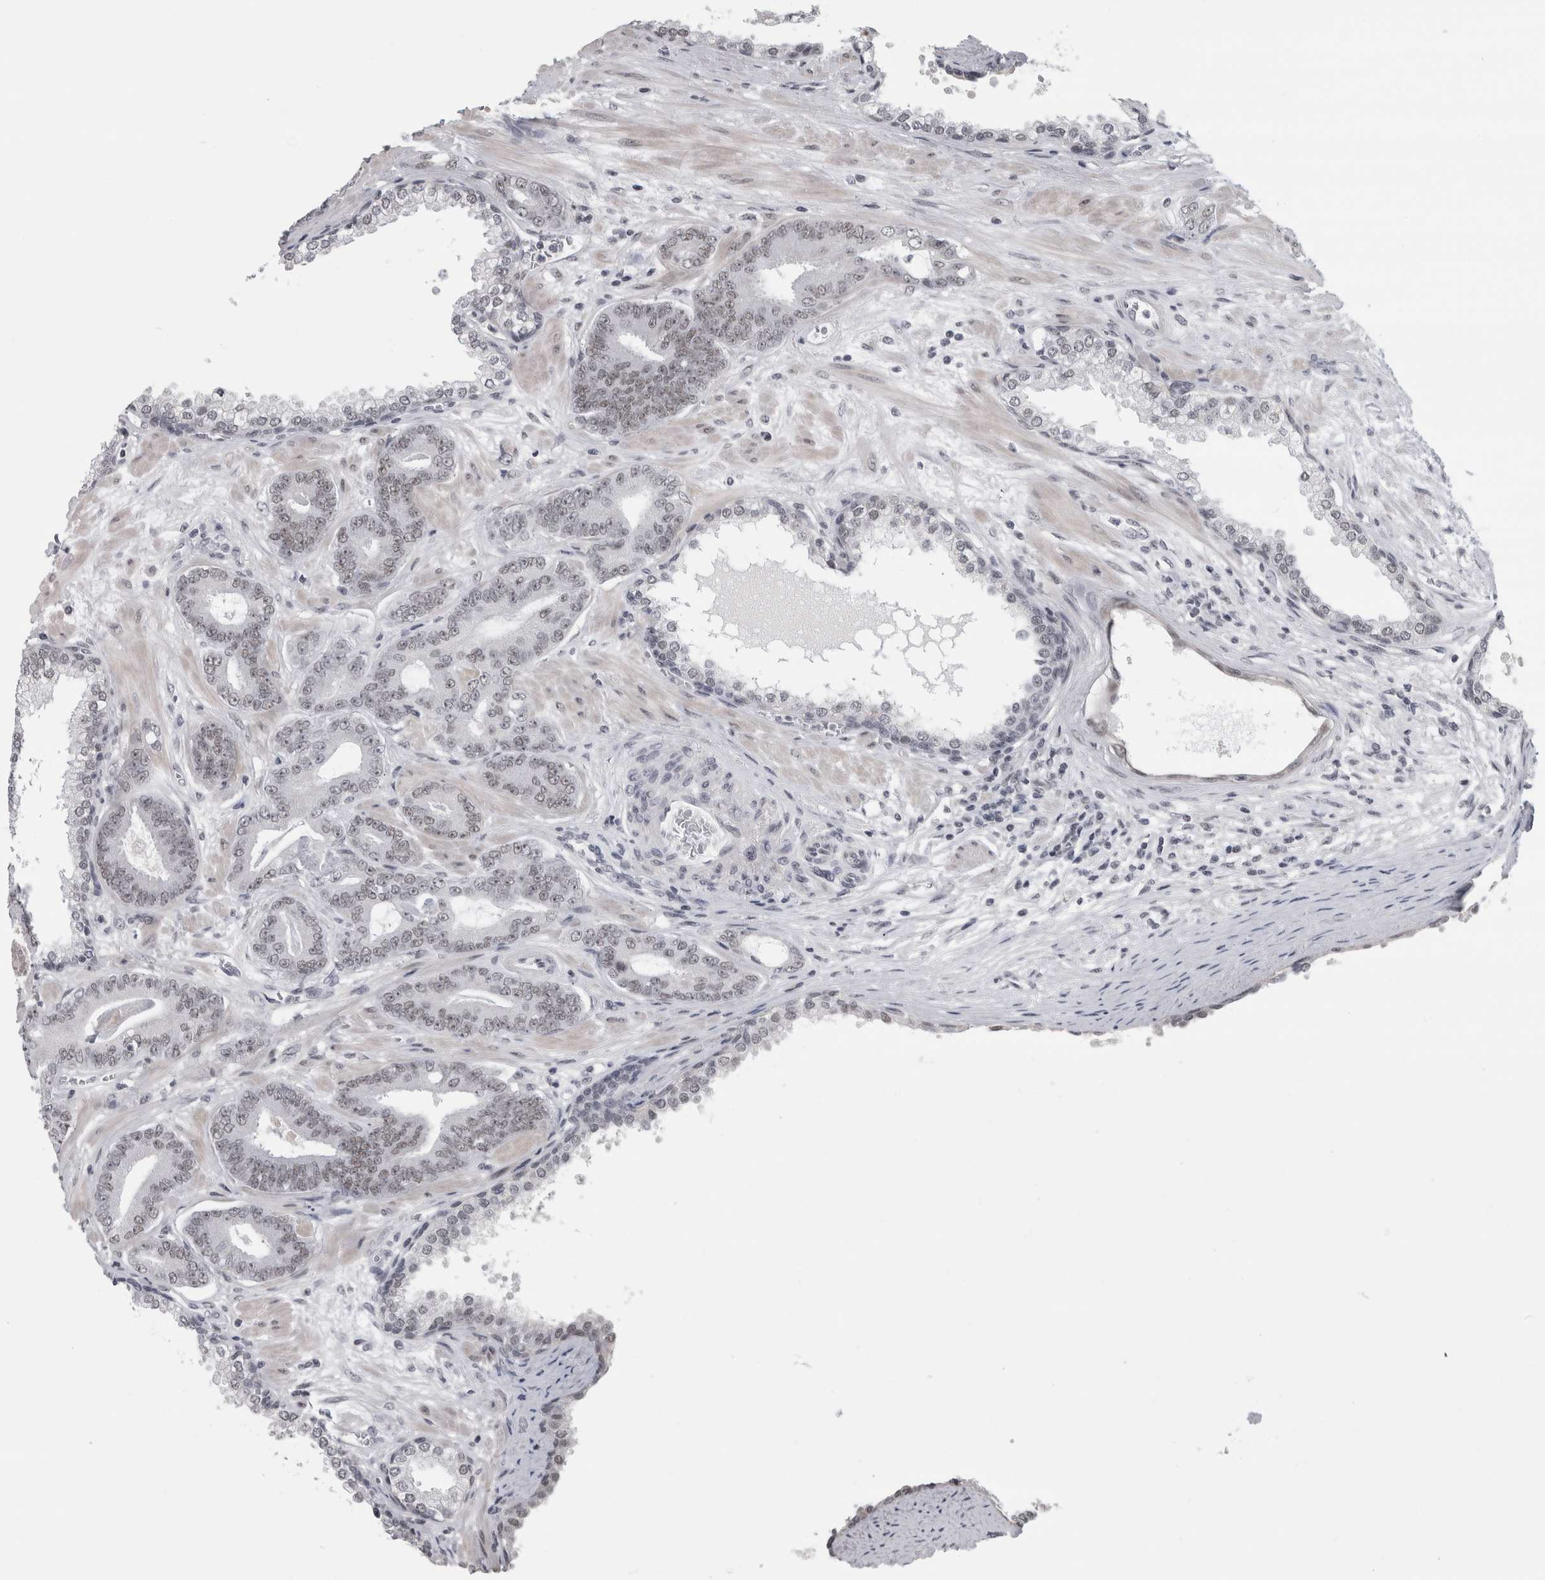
{"staining": {"intensity": "weak", "quantity": "25%-75%", "location": "nuclear"}, "tissue": "prostate cancer", "cell_type": "Tumor cells", "image_type": "cancer", "snomed": [{"axis": "morphology", "description": "Adenocarcinoma, Low grade"}, {"axis": "topography", "description": "Prostate"}], "caption": "Human prostate low-grade adenocarcinoma stained with a protein marker demonstrates weak staining in tumor cells.", "gene": "ARID4B", "patient": {"sex": "male", "age": 62}}